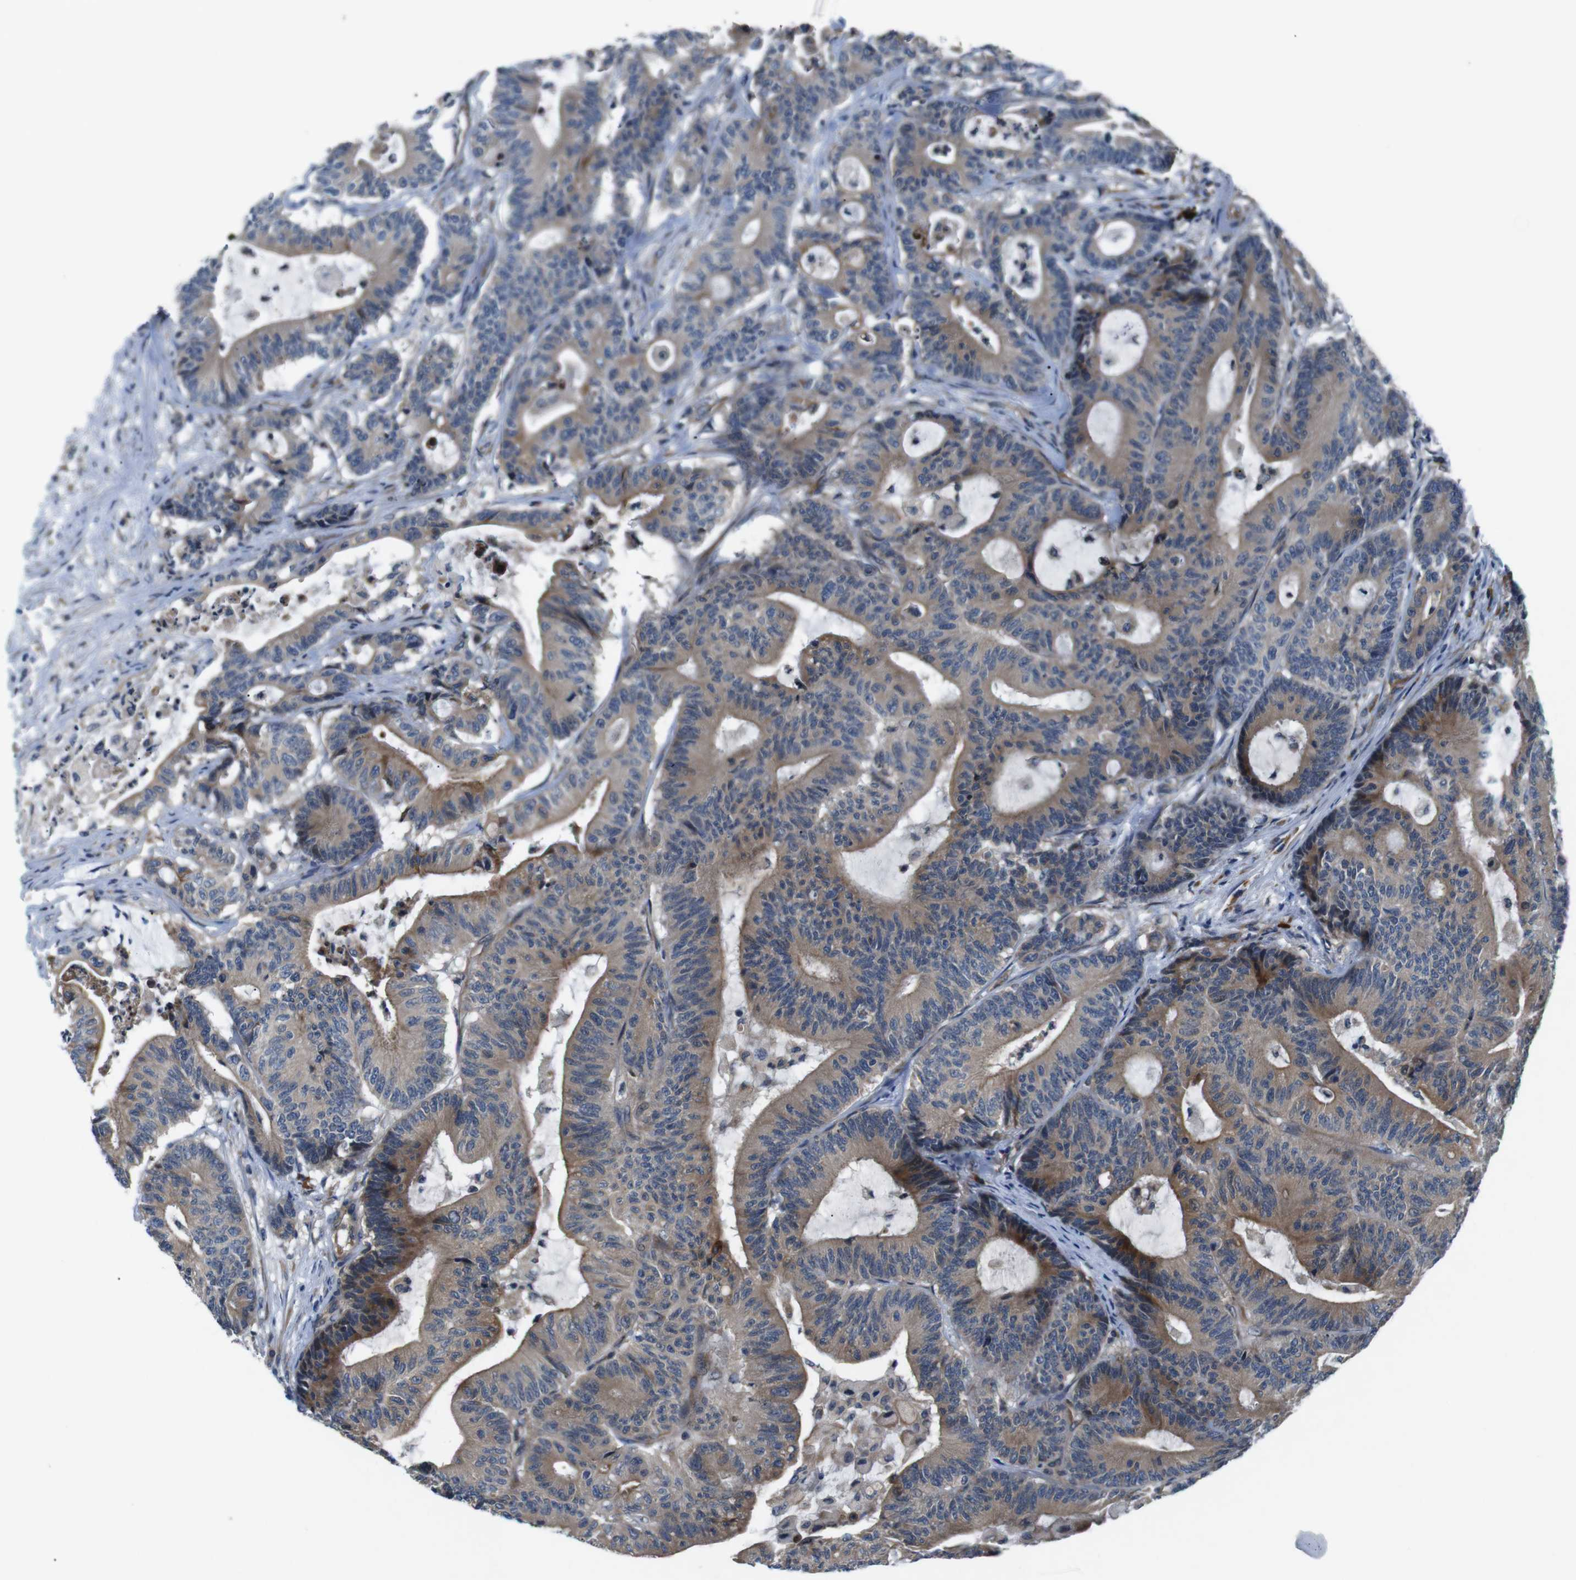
{"staining": {"intensity": "moderate", "quantity": ">75%", "location": "cytoplasmic/membranous"}, "tissue": "colorectal cancer", "cell_type": "Tumor cells", "image_type": "cancer", "snomed": [{"axis": "morphology", "description": "Adenocarcinoma, NOS"}, {"axis": "topography", "description": "Colon"}], "caption": "Colorectal cancer stained with a protein marker reveals moderate staining in tumor cells.", "gene": "JAK1", "patient": {"sex": "female", "age": 84}}